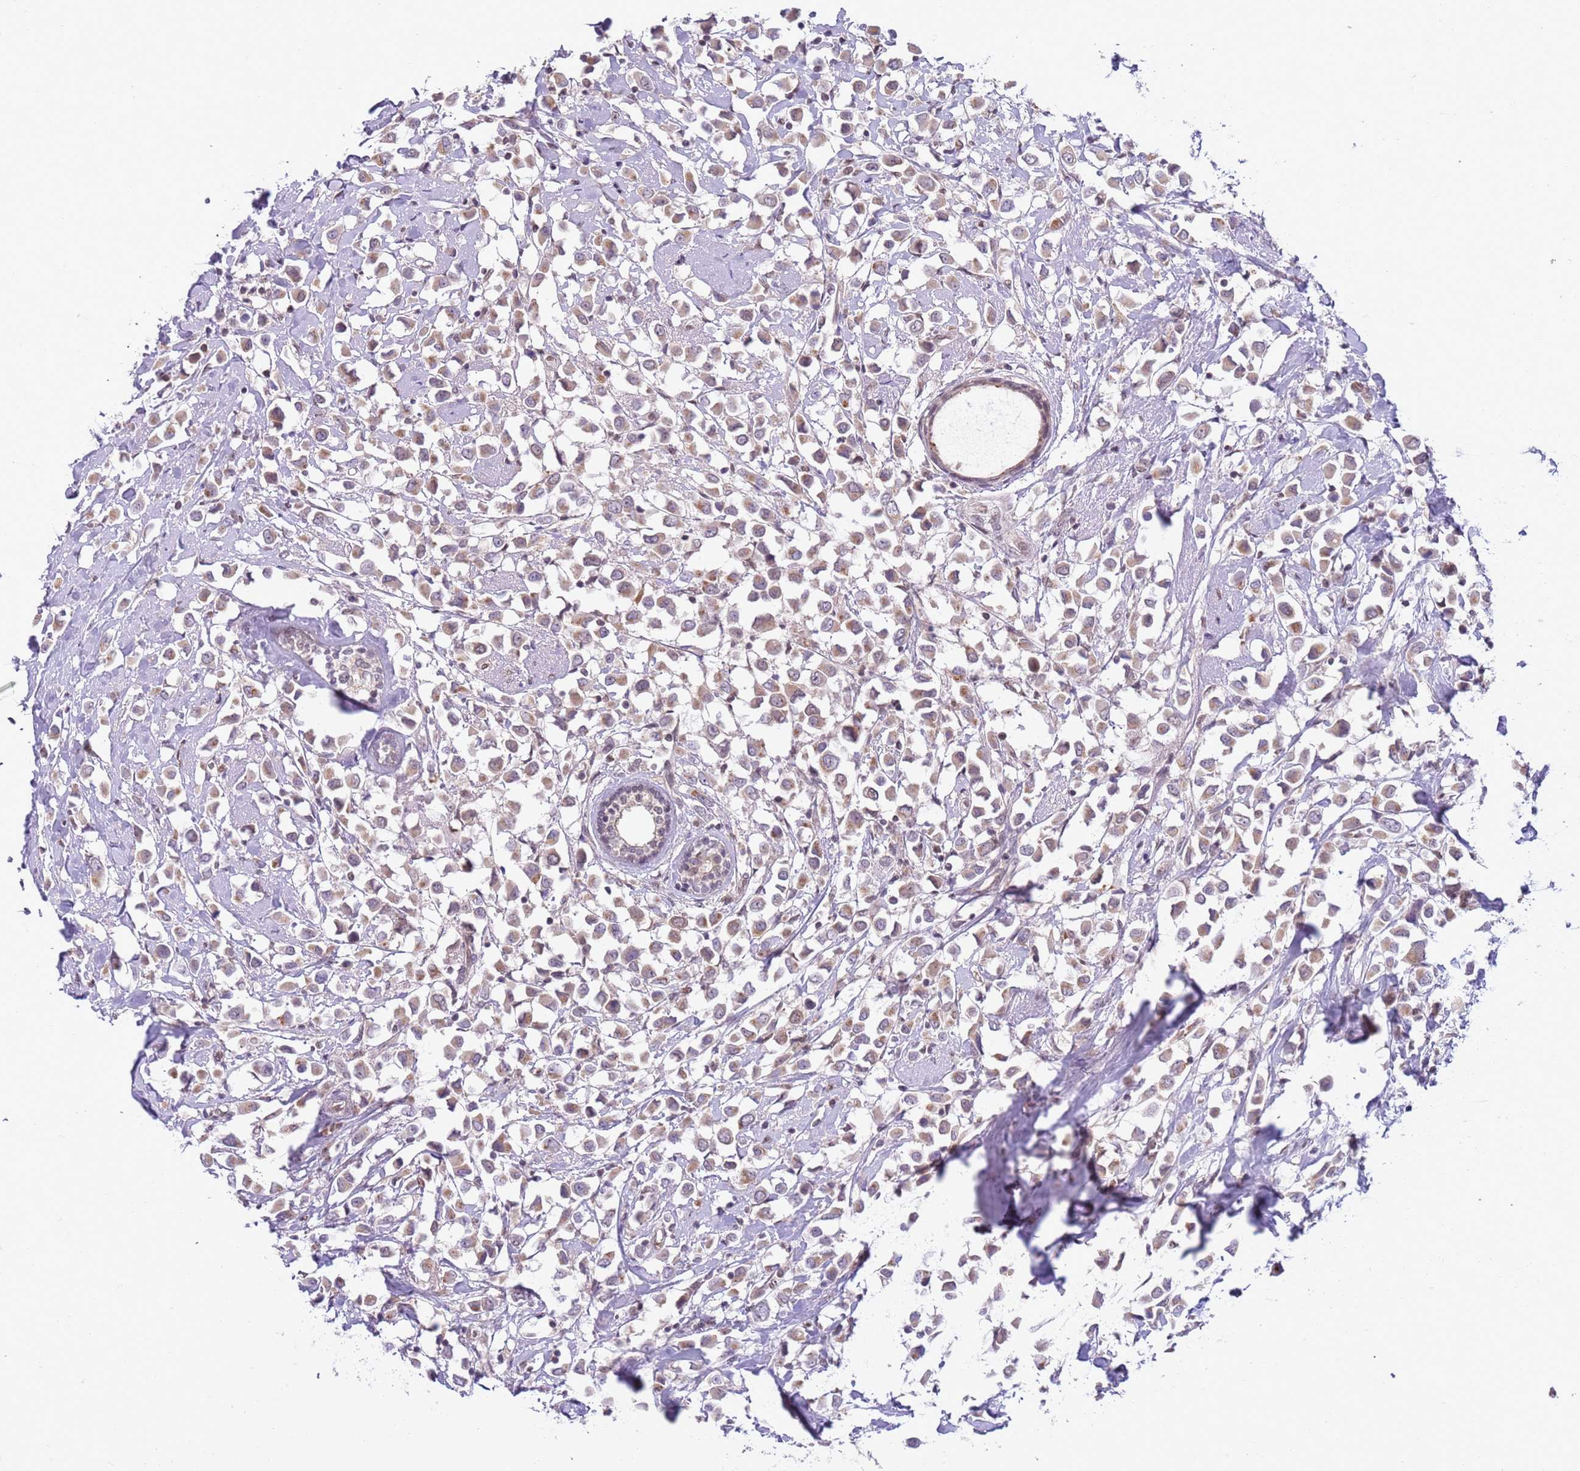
{"staining": {"intensity": "weak", "quantity": ">75%", "location": "cytoplasmic/membranous"}, "tissue": "breast cancer", "cell_type": "Tumor cells", "image_type": "cancer", "snomed": [{"axis": "morphology", "description": "Duct carcinoma"}, {"axis": "topography", "description": "Breast"}], "caption": "IHC of human intraductal carcinoma (breast) reveals low levels of weak cytoplasmic/membranous staining in approximately >75% of tumor cells.", "gene": "TM2D1", "patient": {"sex": "female", "age": 61}}